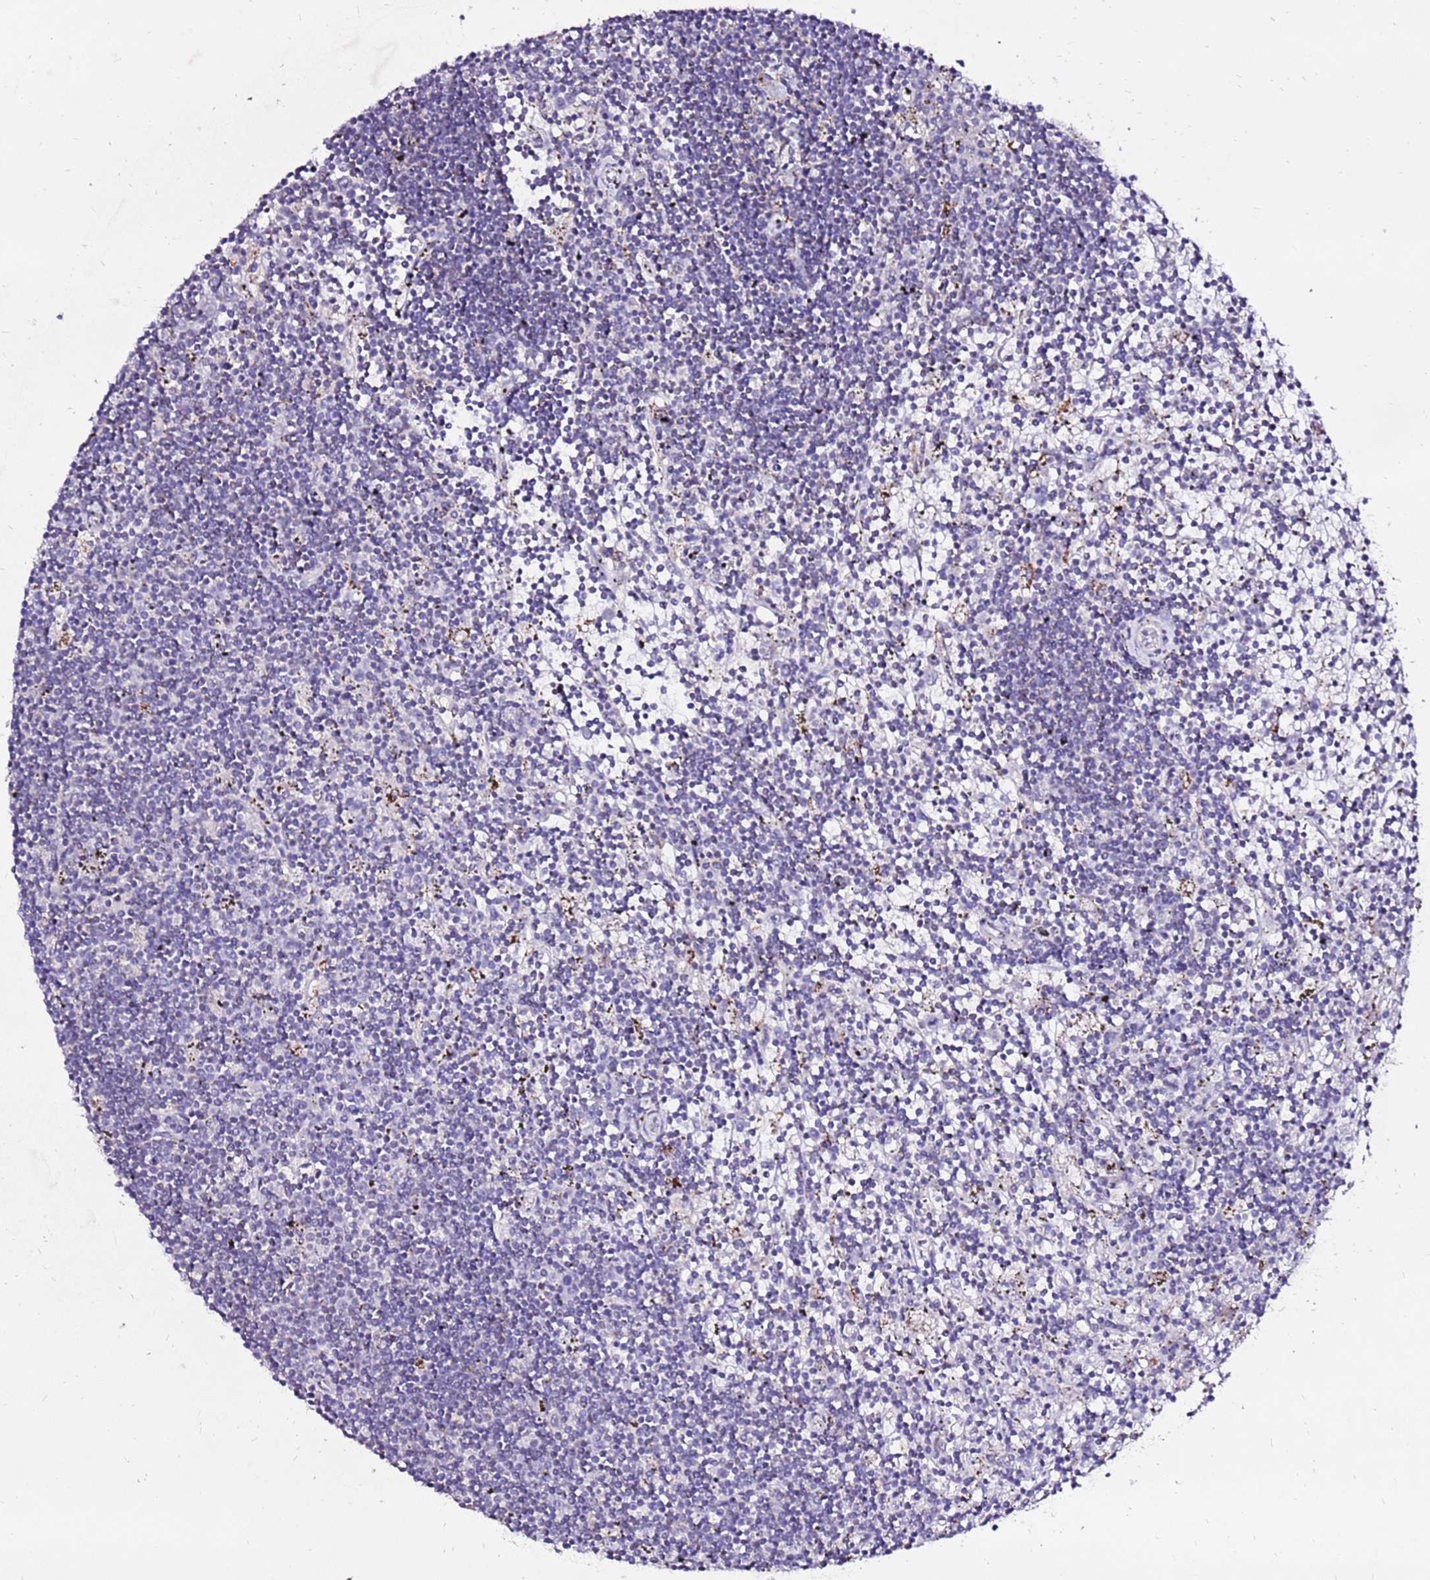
{"staining": {"intensity": "negative", "quantity": "none", "location": "none"}, "tissue": "lymphoma", "cell_type": "Tumor cells", "image_type": "cancer", "snomed": [{"axis": "morphology", "description": "Malignant lymphoma, non-Hodgkin's type, Low grade"}, {"axis": "topography", "description": "Spleen"}], "caption": "An immunohistochemistry micrograph of malignant lymphoma, non-Hodgkin's type (low-grade) is shown. There is no staining in tumor cells of malignant lymphoma, non-Hodgkin's type (low-grade).", "gene": "TMEM106C", "patient": {"sex": "male", "age": 76}}